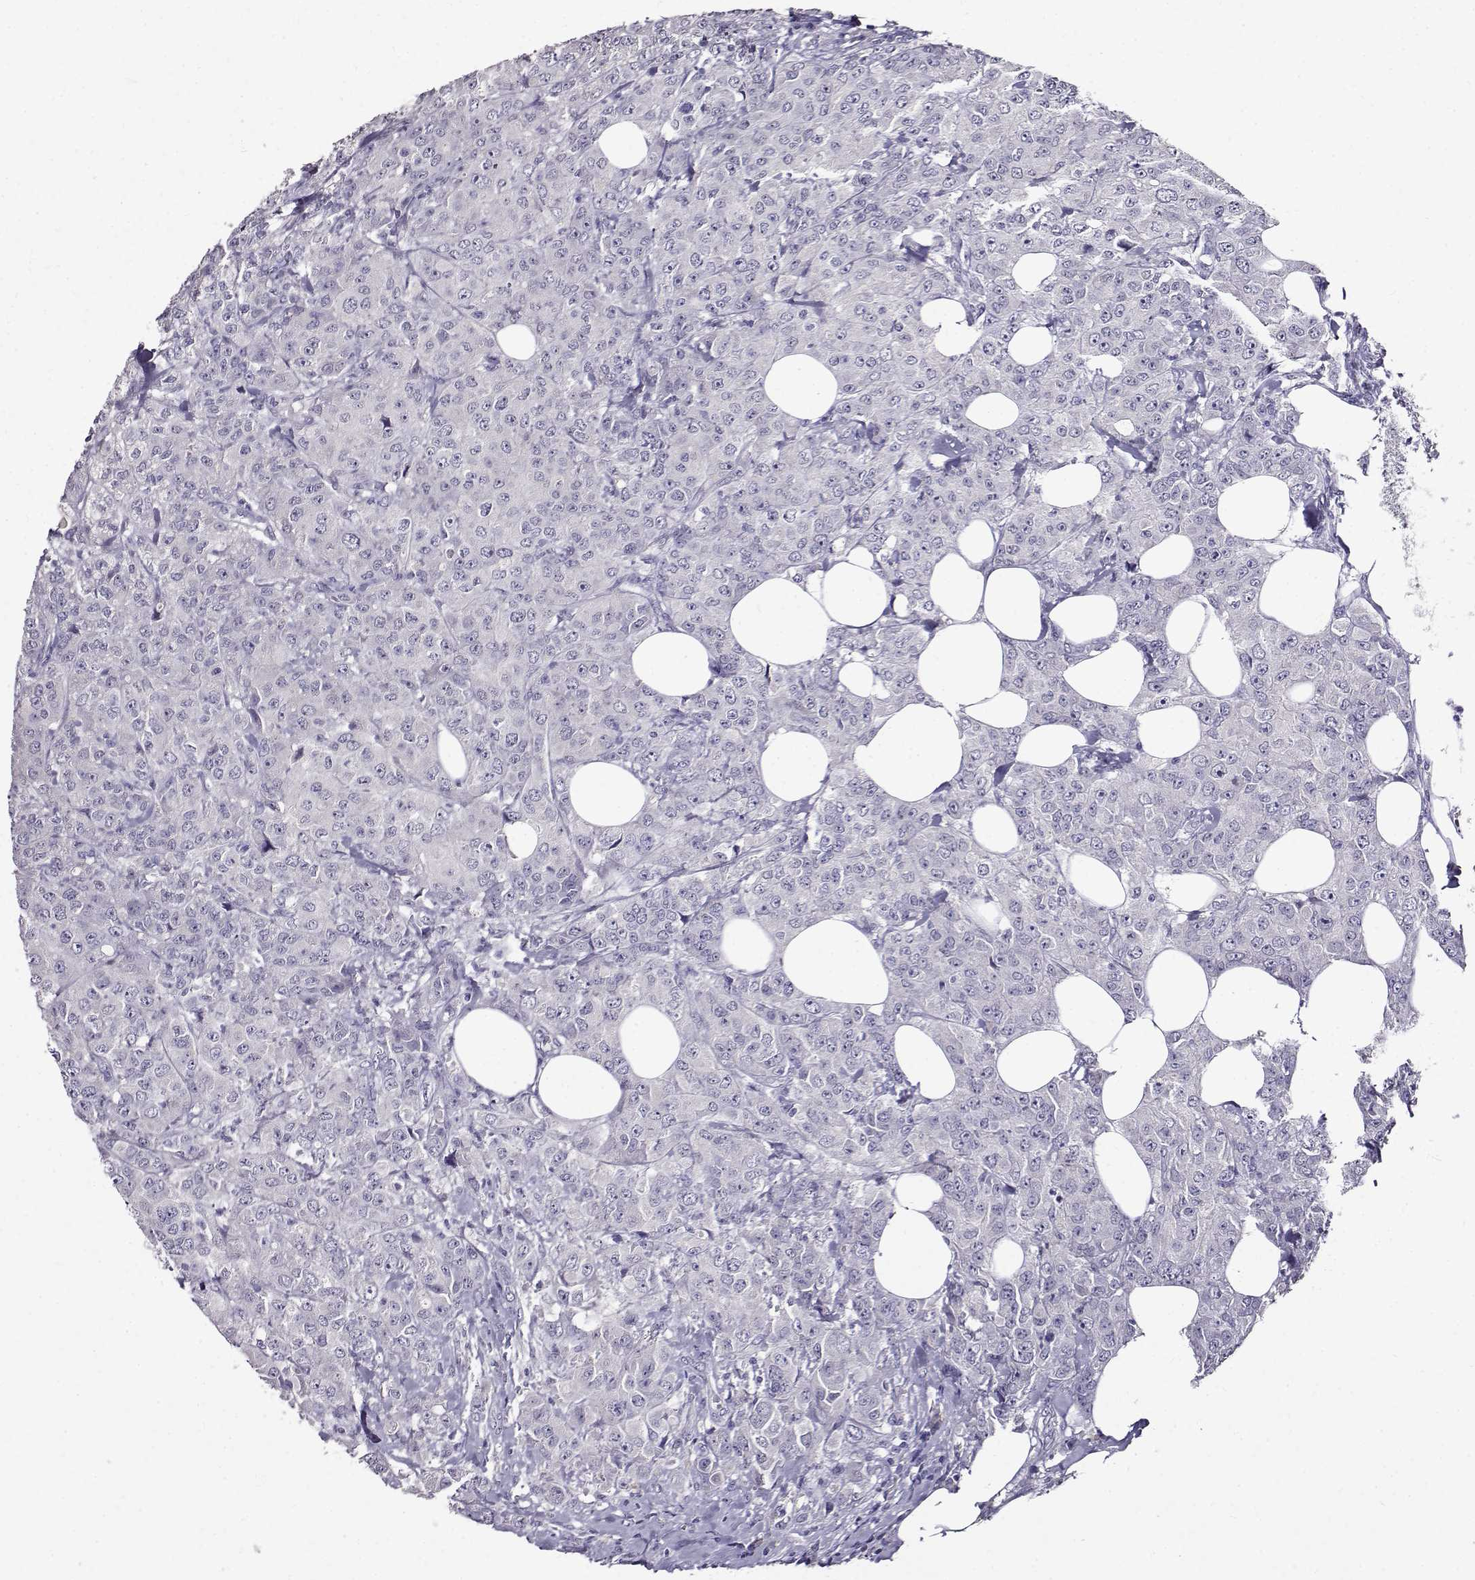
{"staining": {"intensity": "negative", "quantity": "none", "location": "none"}, "tissue": "breast cancer", "cell_type": "Tumor cells", "image_type": "cancer", "snomed": [{"axis": "morphology", "description": "Normal tissue, NOS"}, {"axis": "morphology", "description": "Duct carcinoma"}, {"axis": "topography", "description": "Breast"}], "caption": "Tumor cells are negative for brown protein staining in breast intraductal carcinoma.", "gene": "PAEP", "patient": {"sex": "female", "age": 43}}